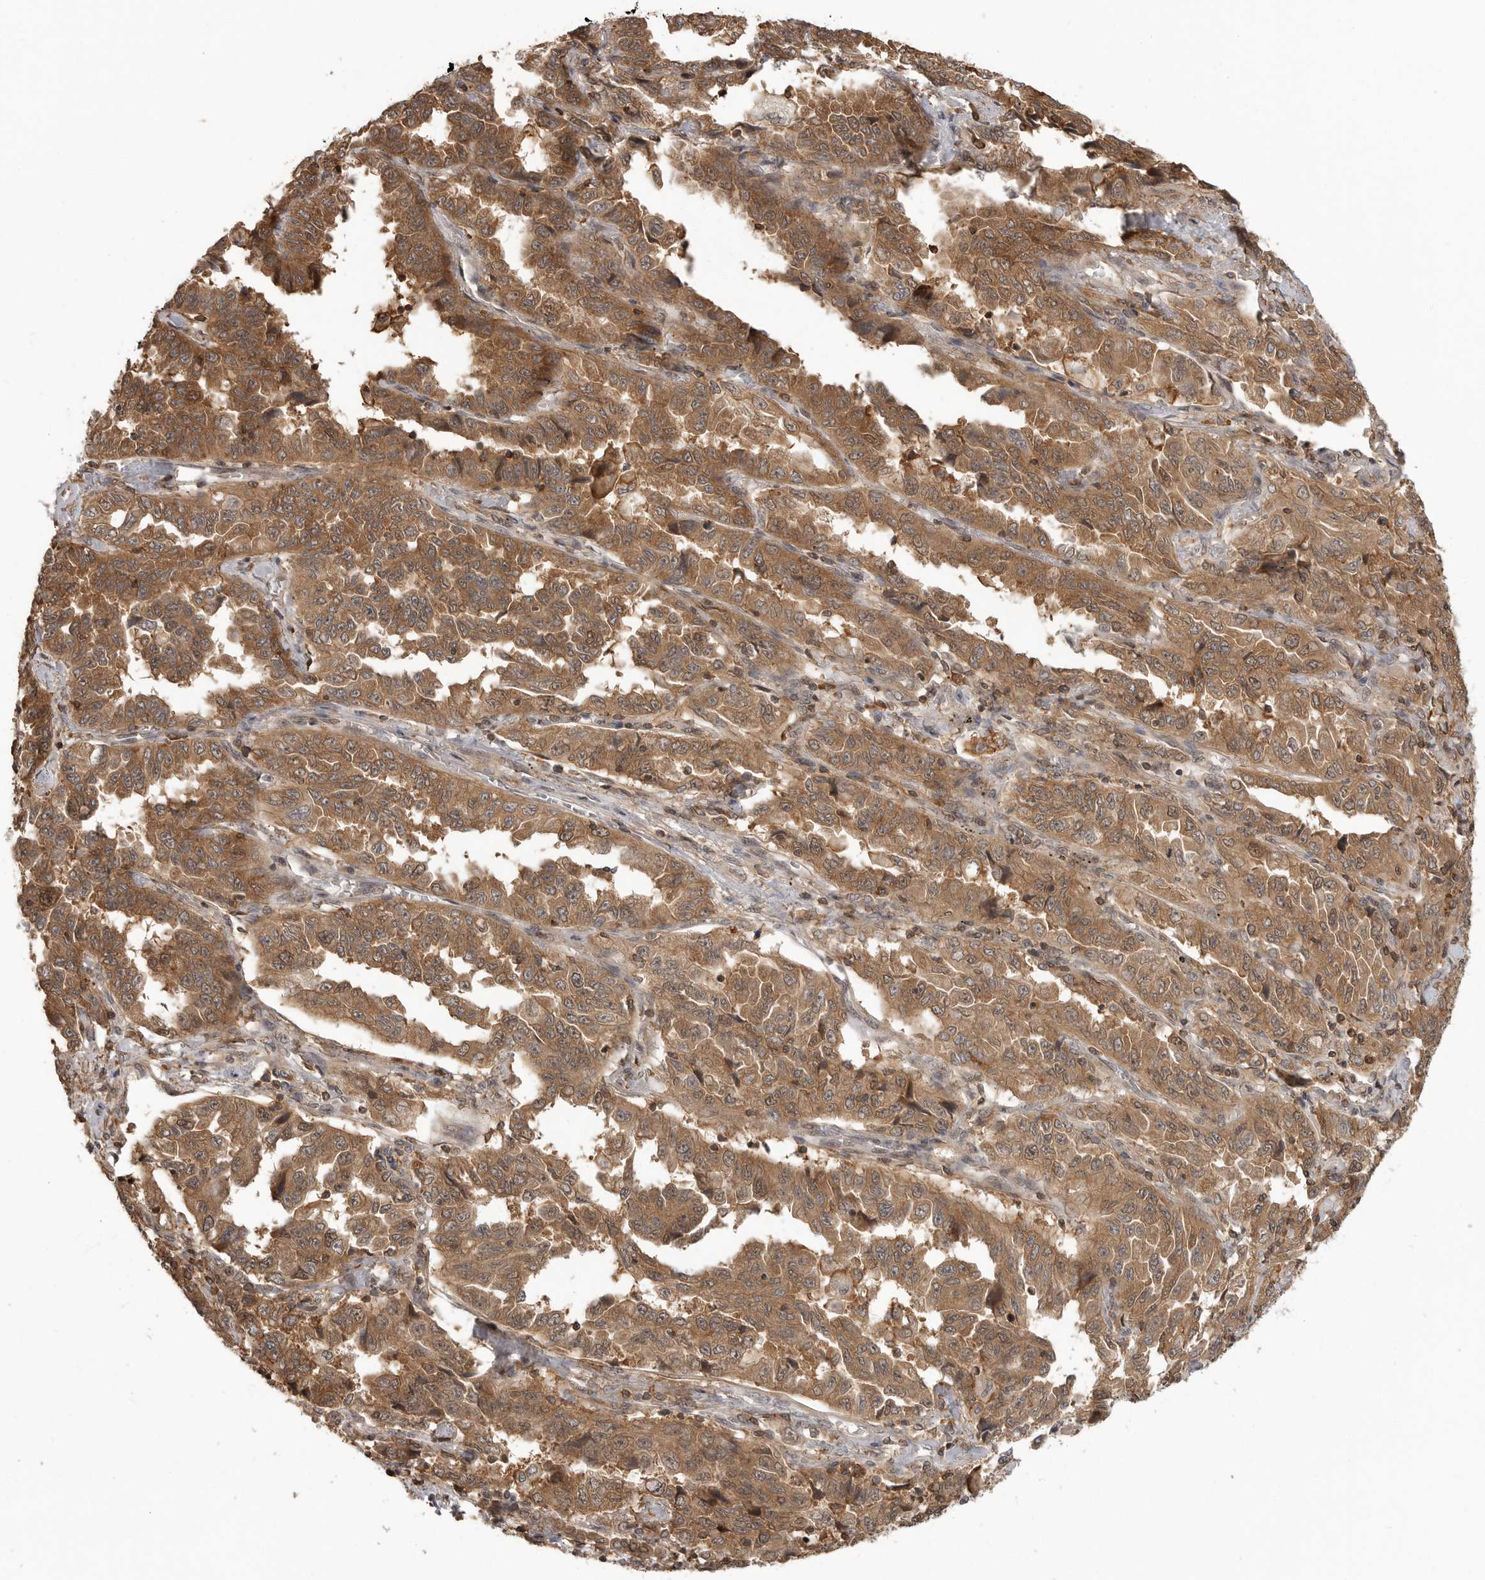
{"staining": {"intensity": "moderate", "quantity": ">75%", "location": "cytoplasmic/membranous,nuclear"}, "tissue": "lung cancer", "cell_type": "Tumor cells", "image_type": "cancer", "snomed": [{"axis": "morphology", "description": "Adenocarcinoma, NOS"}, {"axis": "topography", "description": "Lung"}], "caption": "Protein analysis of adenocarcinoma (lung) tissue exhibits moderate cytoplasmic/membranous and nuclear positivity in approximately >75% of tumor cells.", "gene": "ERN1", "patient": {"sex": "female", "age": 51}}